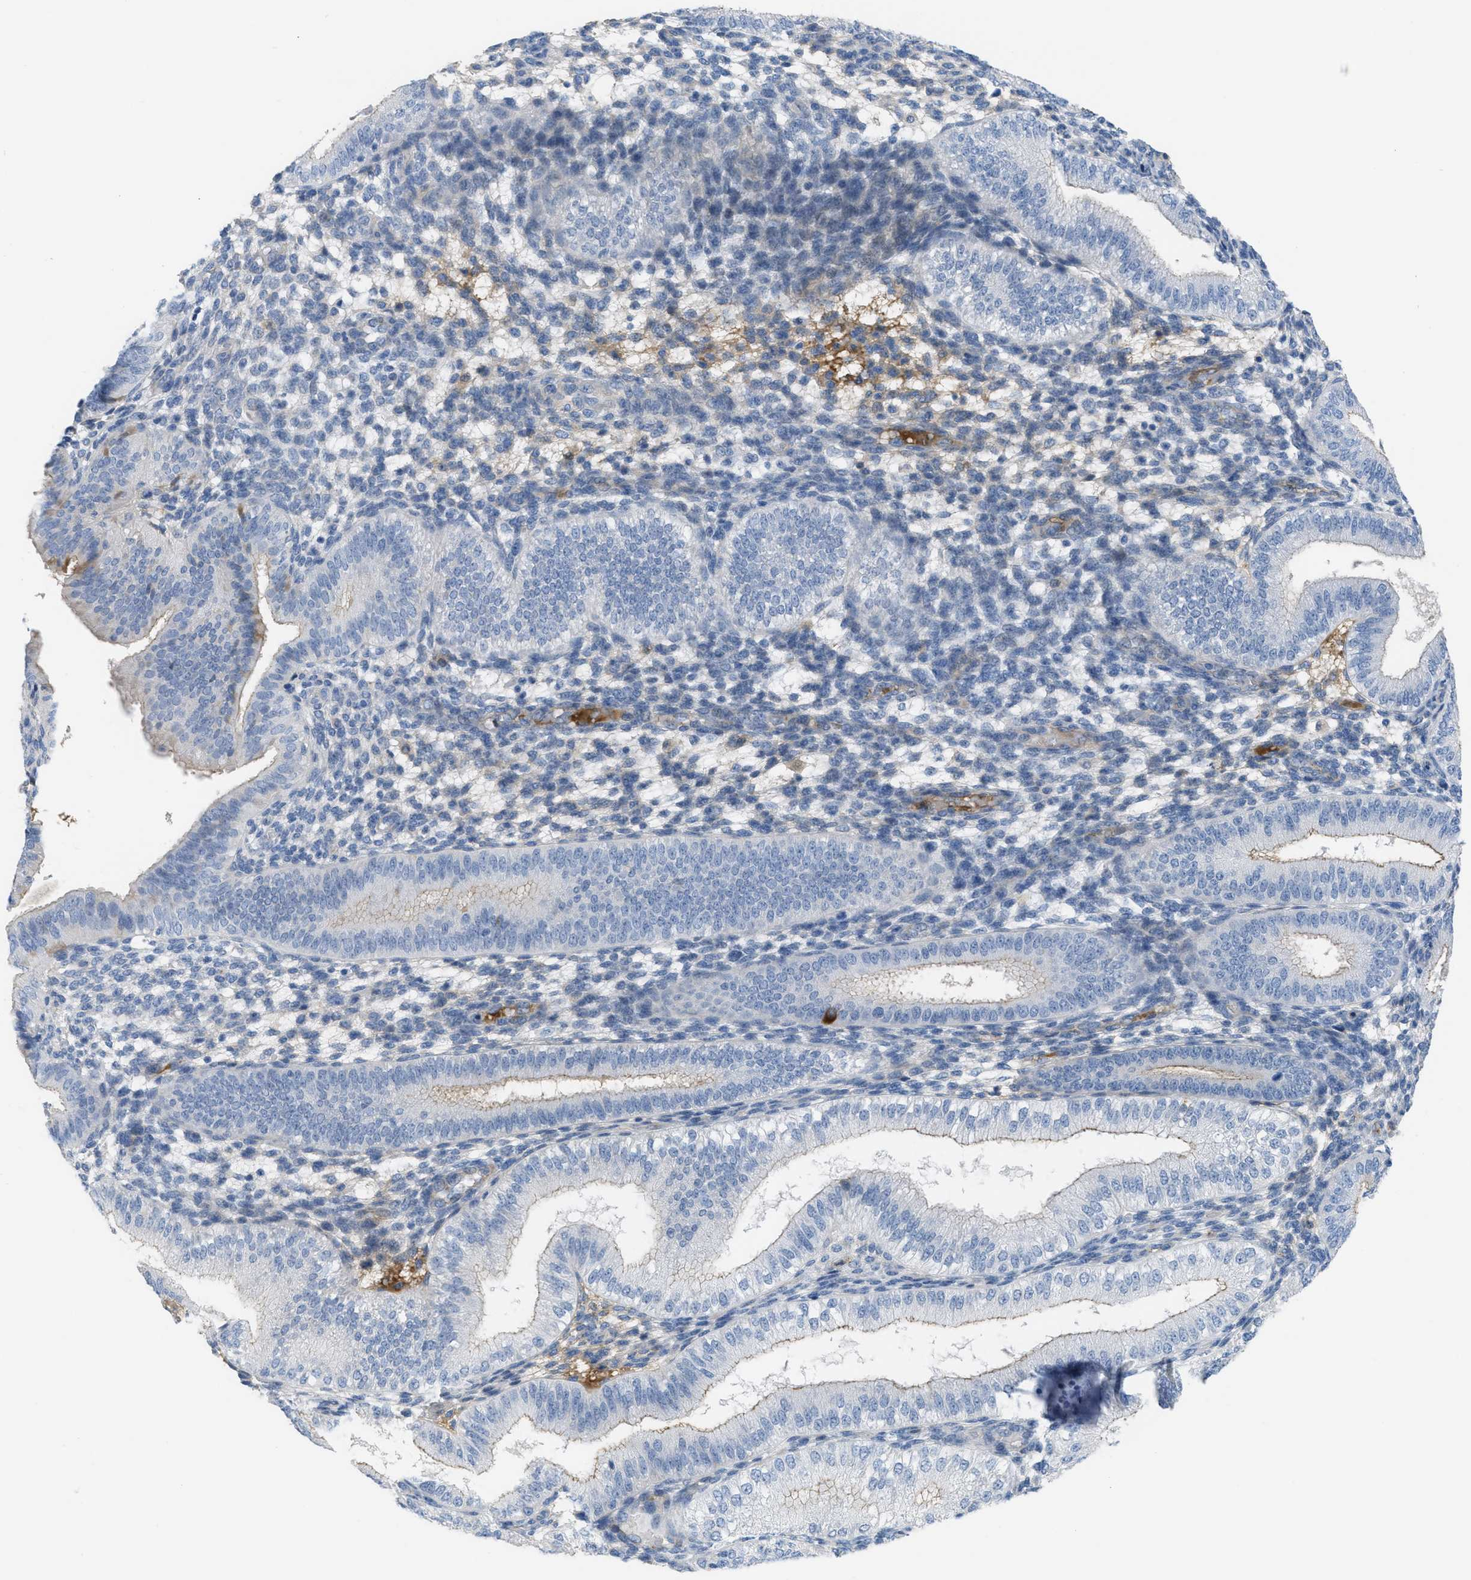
{"staining": {"intensity": "moderate", "quantity": "<25%", "location": "cytoplasmic/membranous"}, "tissue": "endometrium", "cell_type": "Cells in endometrial stroma", "image_type": "normal", "snomed": [{"axis": "morphology", "description": "Normal tissue, NOS"}, {"axis": "topography", "description": "Endometrium"}], "caption": "IHC image of unremarkable endometrium: endometrium stained using immunohistochemistry (IHC) exhibits low levels of moderate protein expression localized specifically in the cytoplasmic/membranous of cells in endometrial stroma, appearing as a cytoplasmic/membranous brown color.", "gene": "CRB3", "patient": {"sex": "female", "age": 39}}